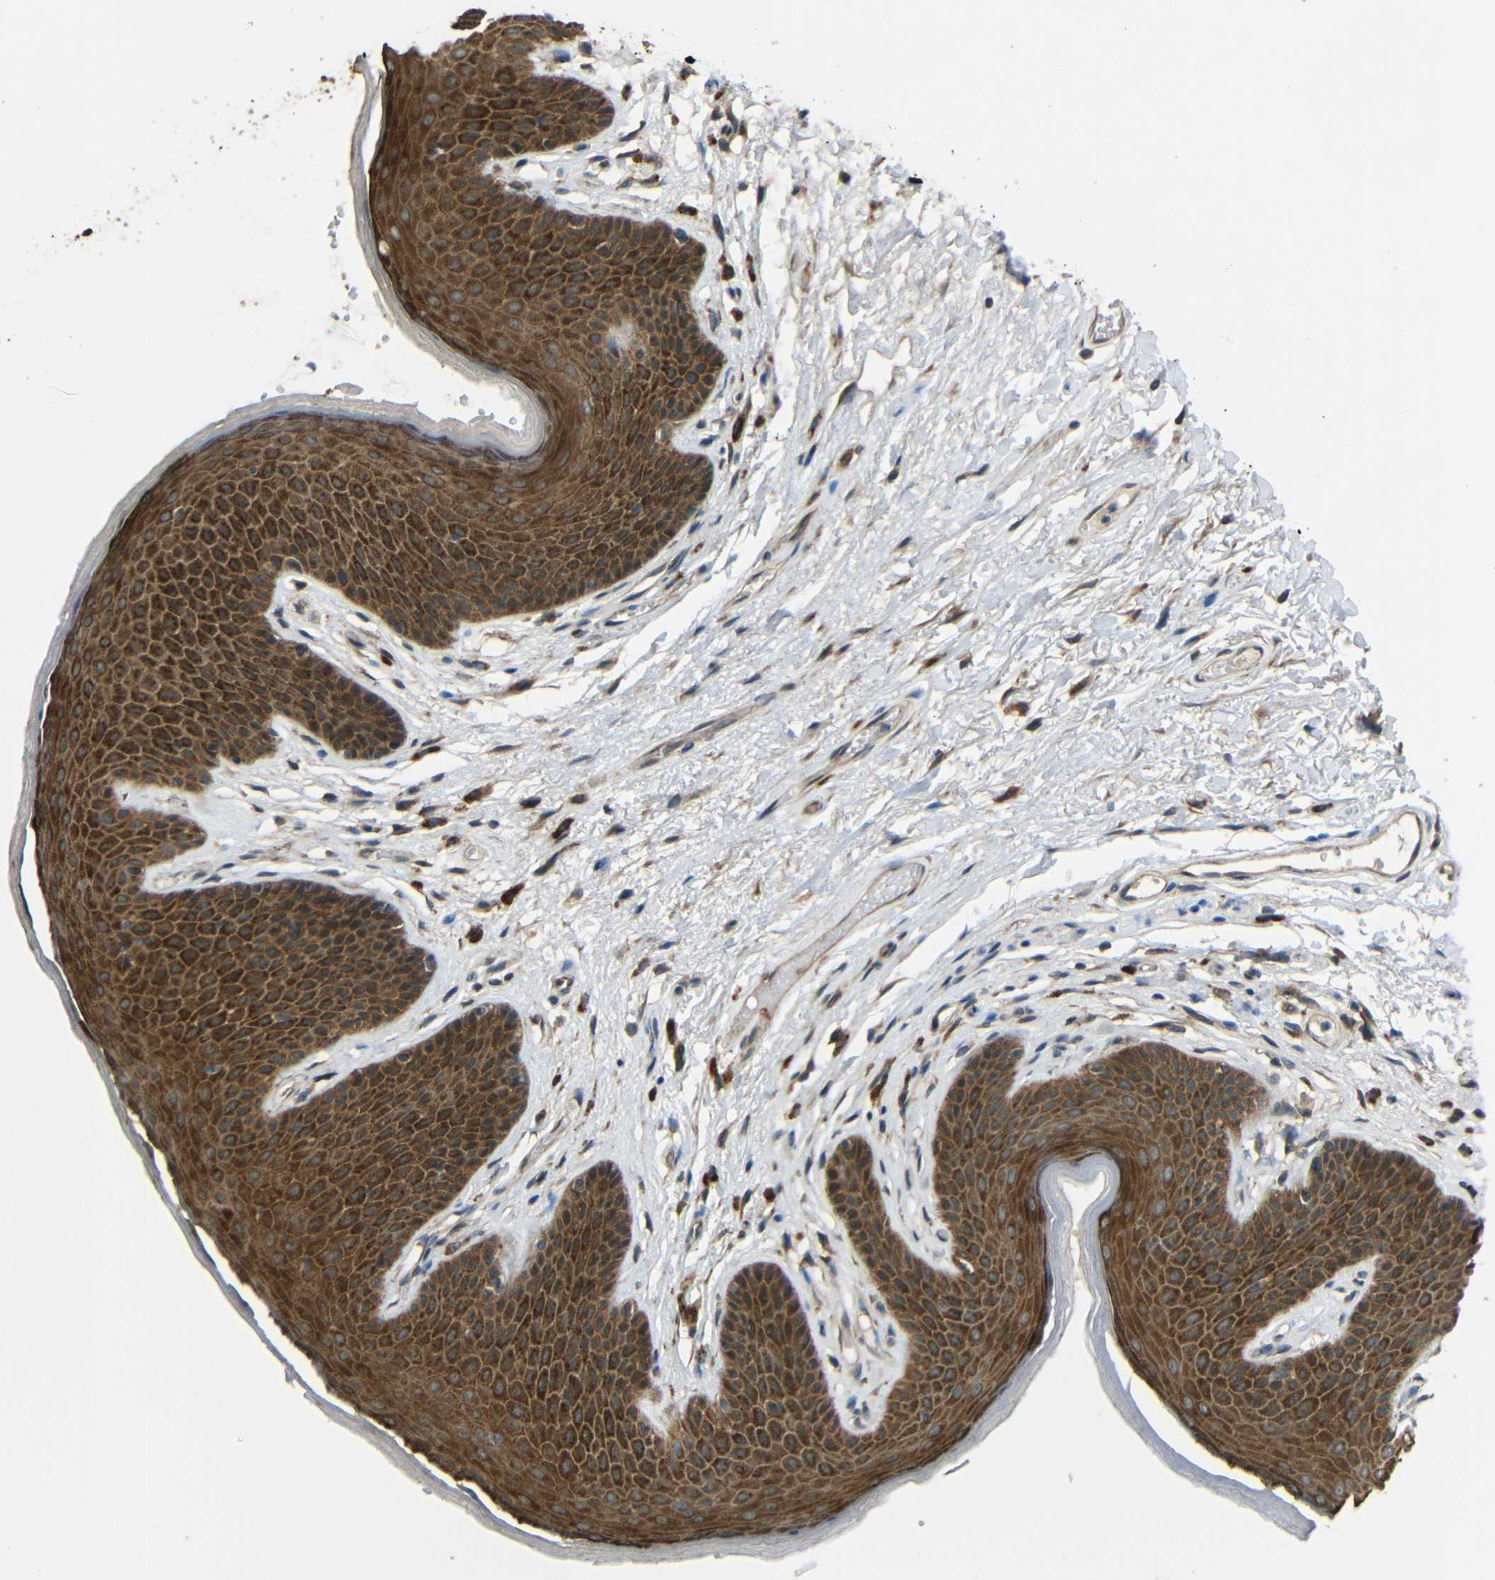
{"staining": {"intensity": "strong", "quantity": ">75%", "location": "cytoplasmic/membranous"}, "tissue": "skin", "cell_type": "Epidermal cells", "image_type": "normal", "snomed": [{"axis": "morphology", "description": "Normal tissue, NOS"}, {"axis": "topography", "description": "Anal"}], "caption": "This photomicrograph reveals benign skin stained with immunohistochemistry (IHC) to label a protein in brown. The cytoplasmic/membranous of epidermal cells show strong positivity for the protein. Nuclei are counter-stained blue.", "gene": "ACACA", "patient": {"sex": "male", "age": 74}}